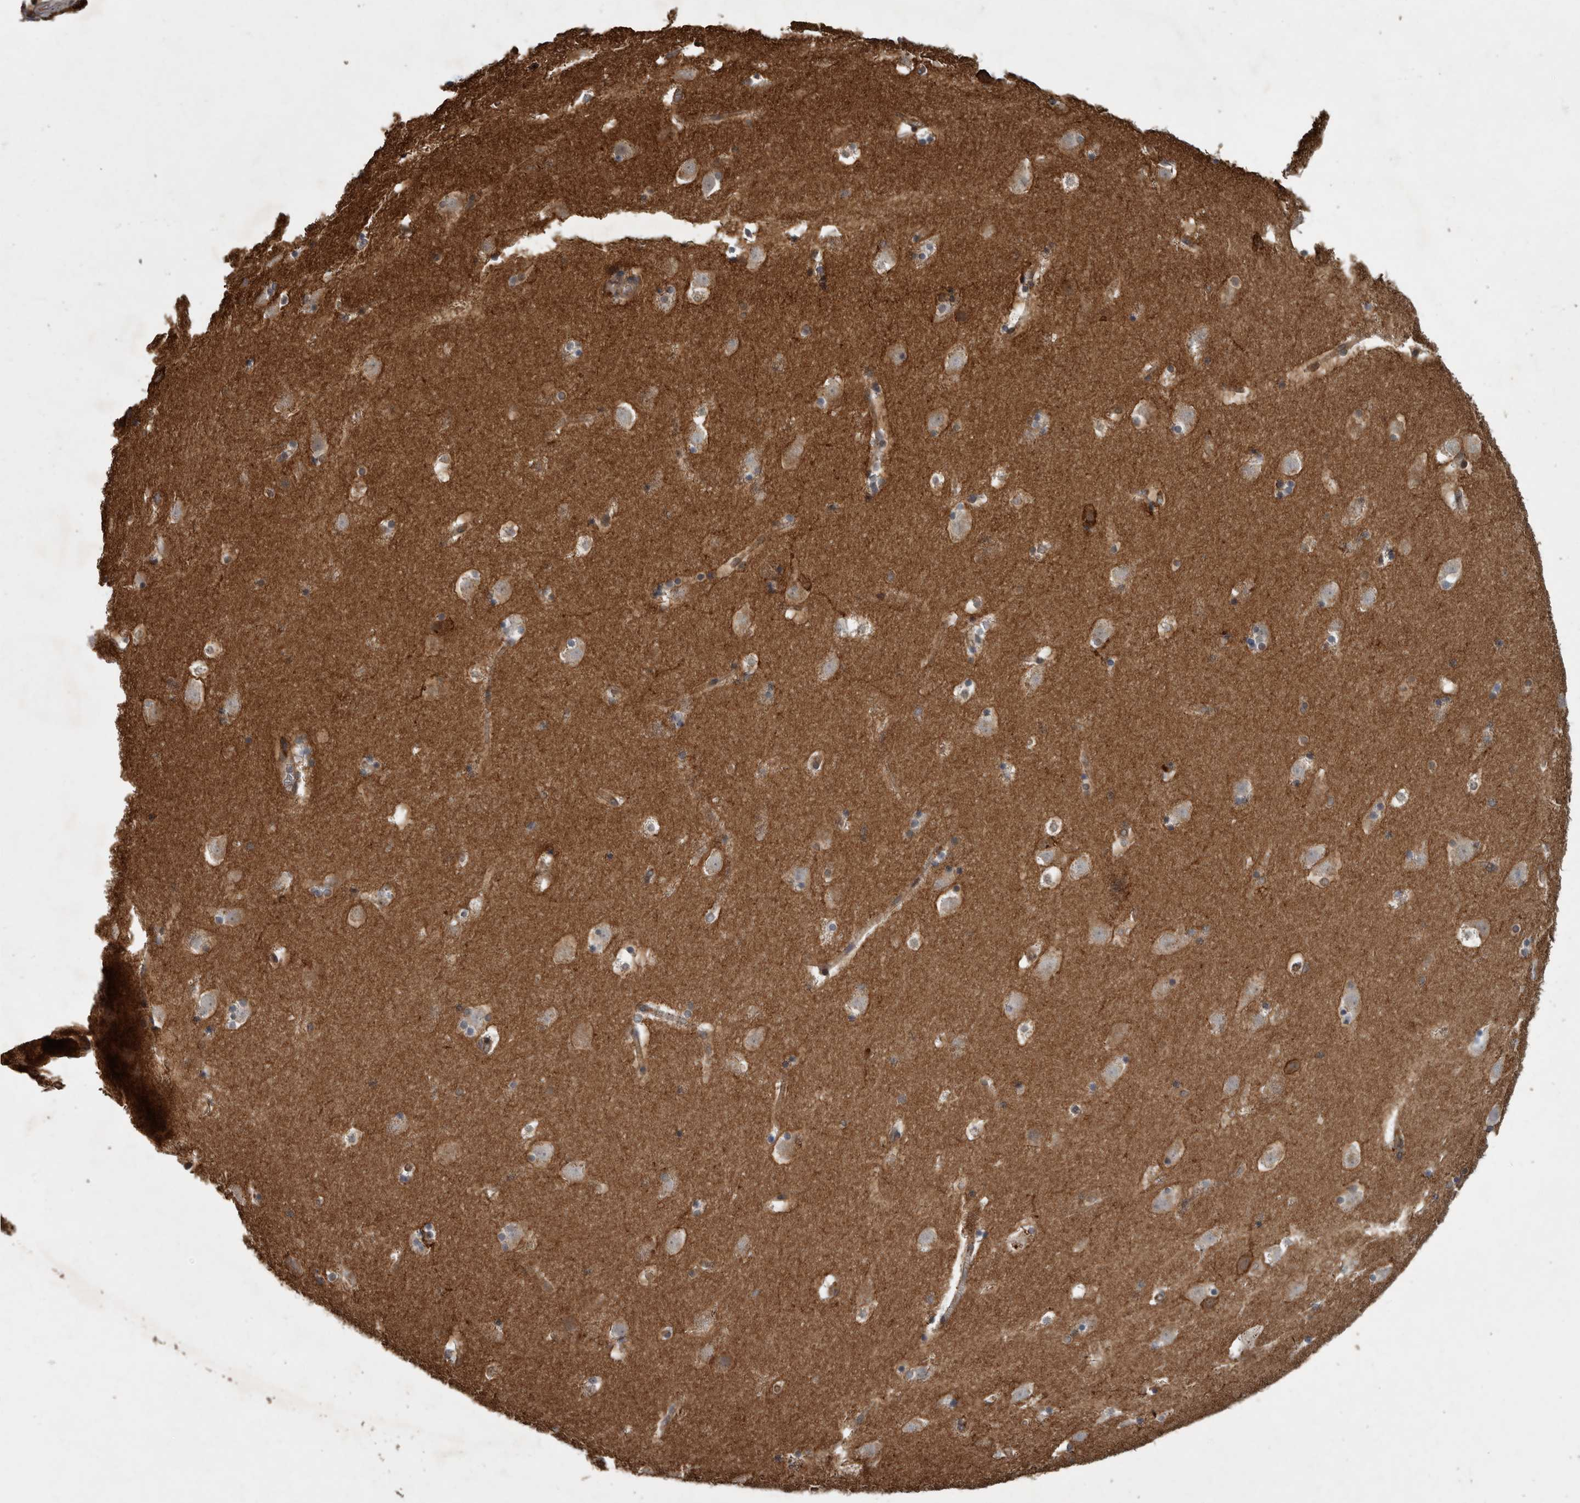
{"staining": {"intensity": "moderate", "quantity": "25%-75%", "location": "cytoplasmic/membranous"}, "tissue": "caudate", "cell_type": "Glial cells", "image_type": "normal", "snomed": [{"axis": "morphology", "description": "Normal tissue, NOS"}, {"axis": "topography", "description": "Lateral ventricle wall"}], "caption": "Moderate cytoplasmic/membranous staining is appreciated in about 25%-75% of glial cells in normal caudate.", "gene": "VEGFD", "patient": {"sex": "male", "age": 45}}